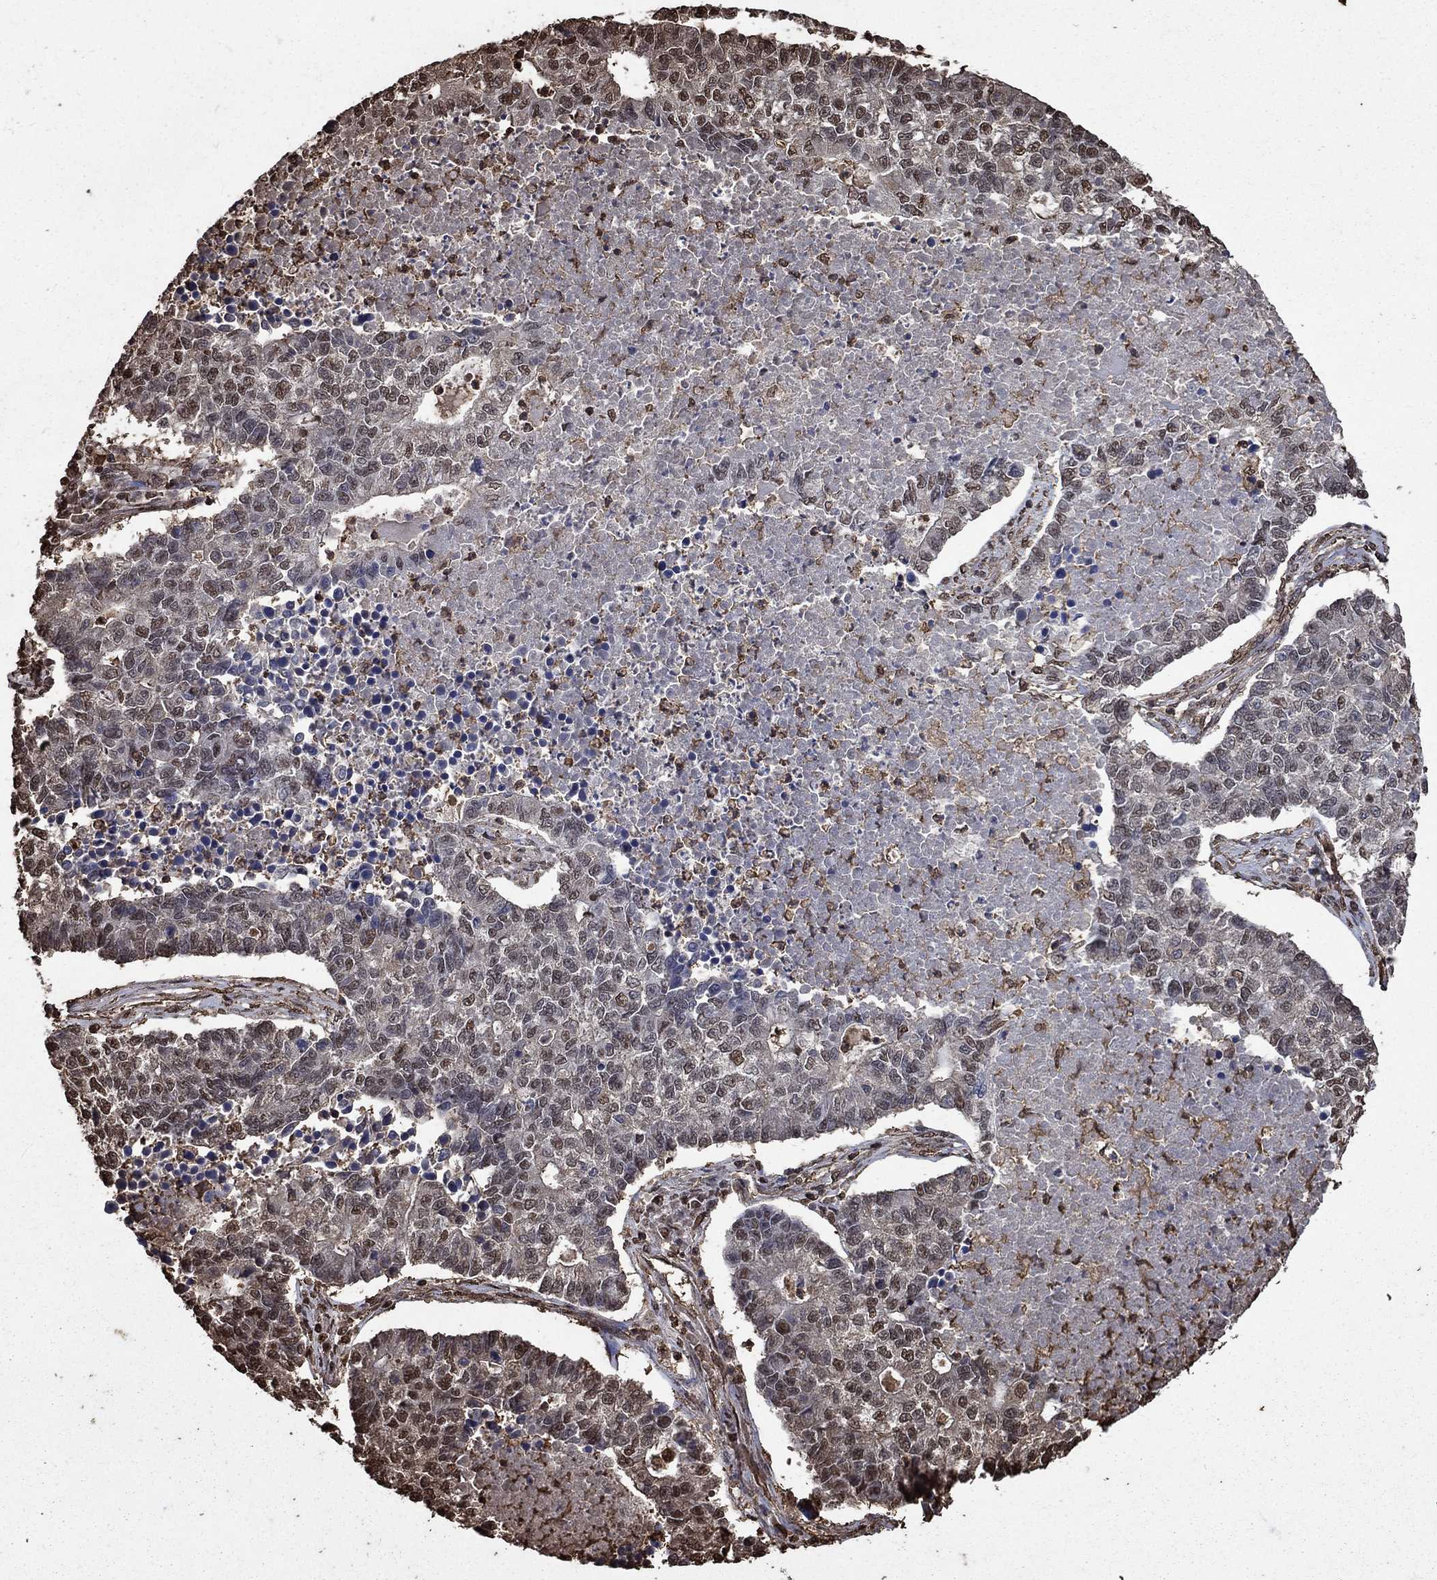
{"staining": {"intensity": "weak", "quantity": "<25%", "location": "cytoplasmic/membranous,nuclear"}, "tissue": "lung cancer", "cell_type": "Tumor cells", "image_type": "cancer", "snomed": [{"axis": "morphology", "description": "Adenocarcinoma, NOS"}, {"axis": "topography", "description": "Lung"}], "caption": "DAB immunohistochemical staining of human lung cancer reveals no significant staining in tumor cells.", "gene": "GAPDH", "patient": {"sex": "male", "age": 57}}